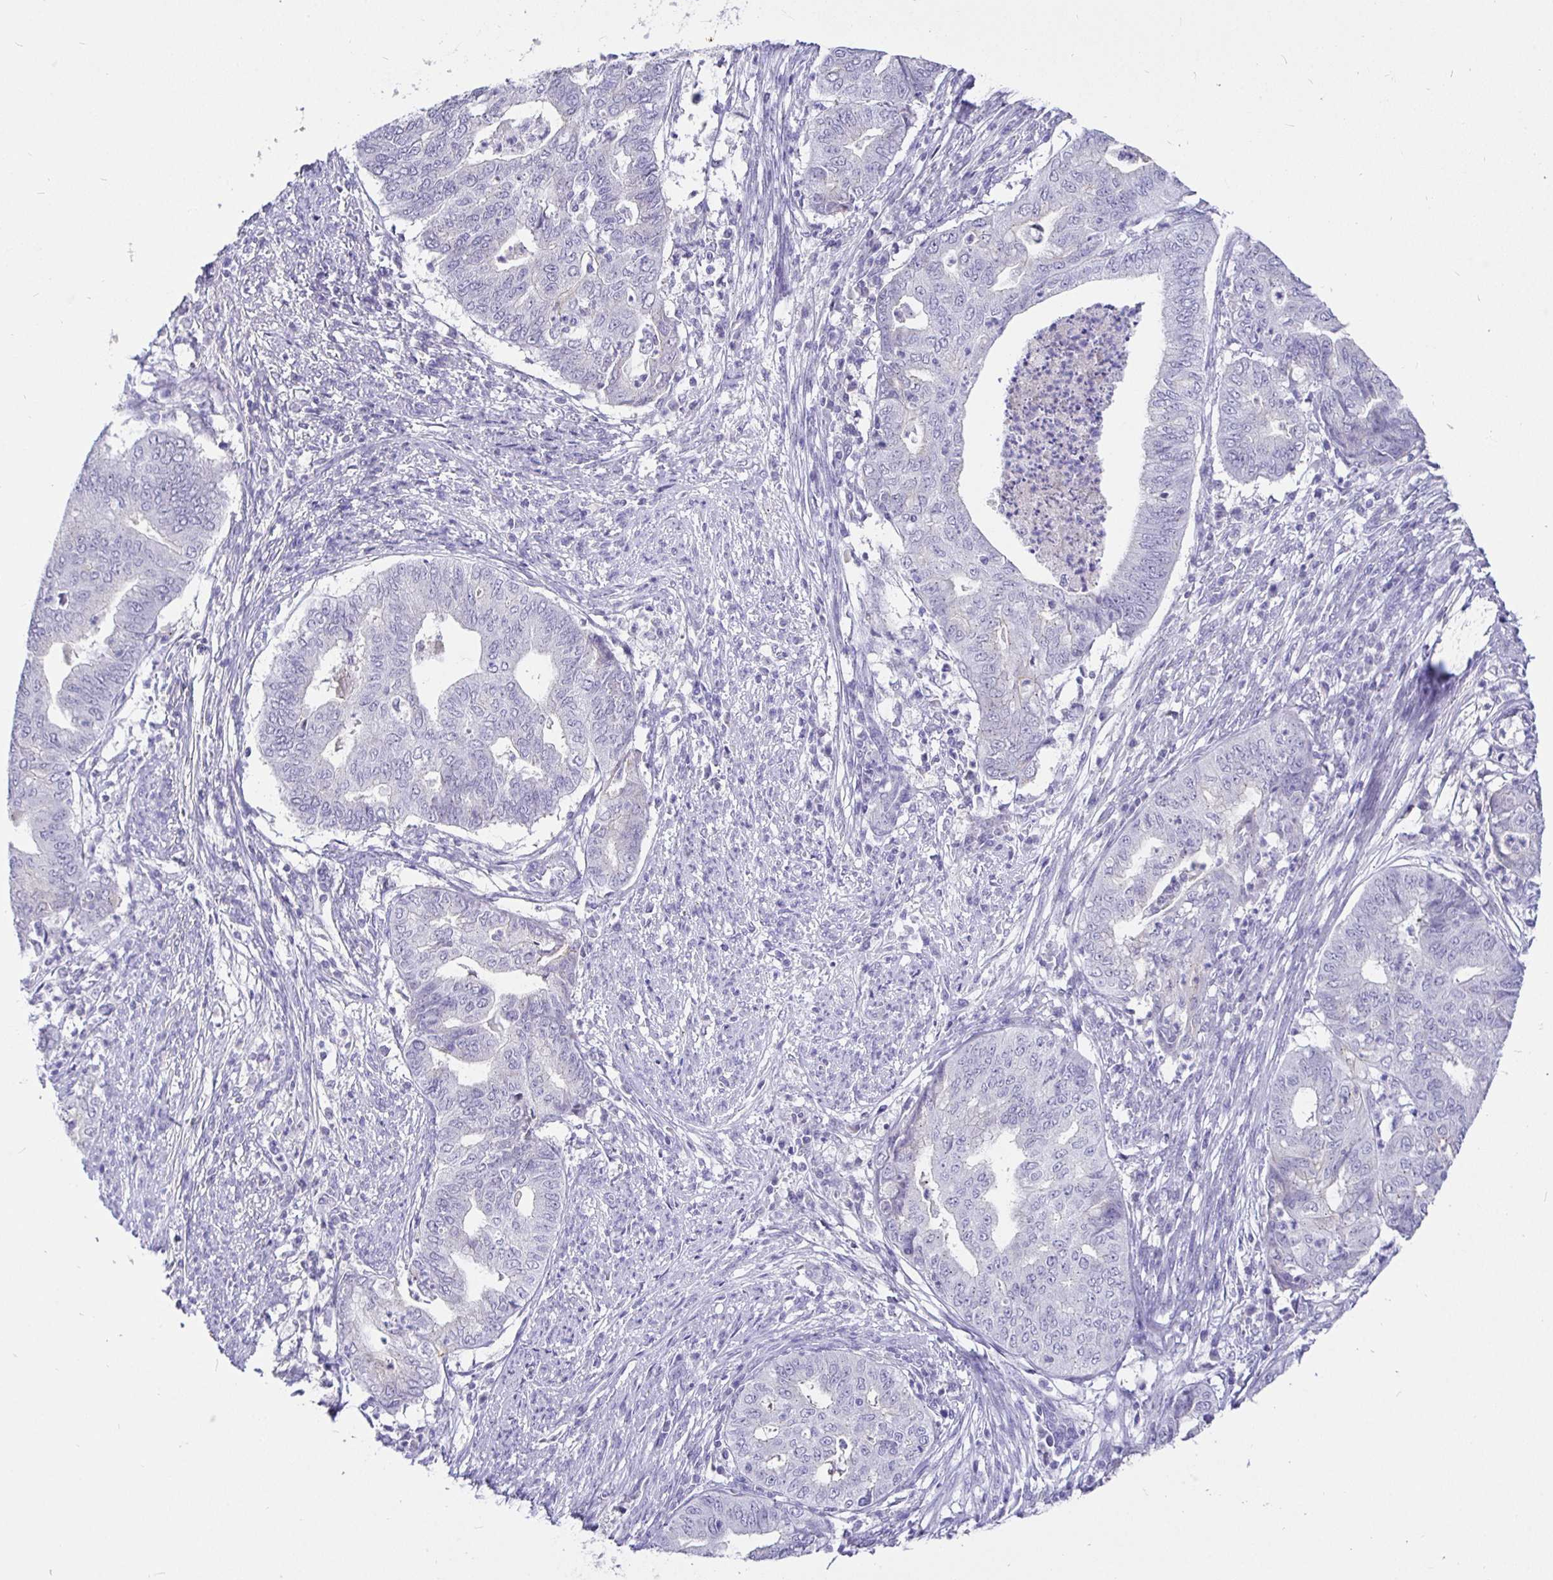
{"staining": {"intensity": "negative", "quantity": "none", "location": "none"}, "tissue": "endometrial cancer", "cell_type": "Tumor cells", "image_type": "cancer", "snomed": [{"axis": "morphology", "description": "Adenocarcinoma, NOS"}, {"axis": "topography", "description": "Endometrium"}], "caption": "Tumor cells show no significant protein staining in endometrial adenocarcinoma.", "gene": "EZHIP", "patient": {"sex": "female", "age": 79}}